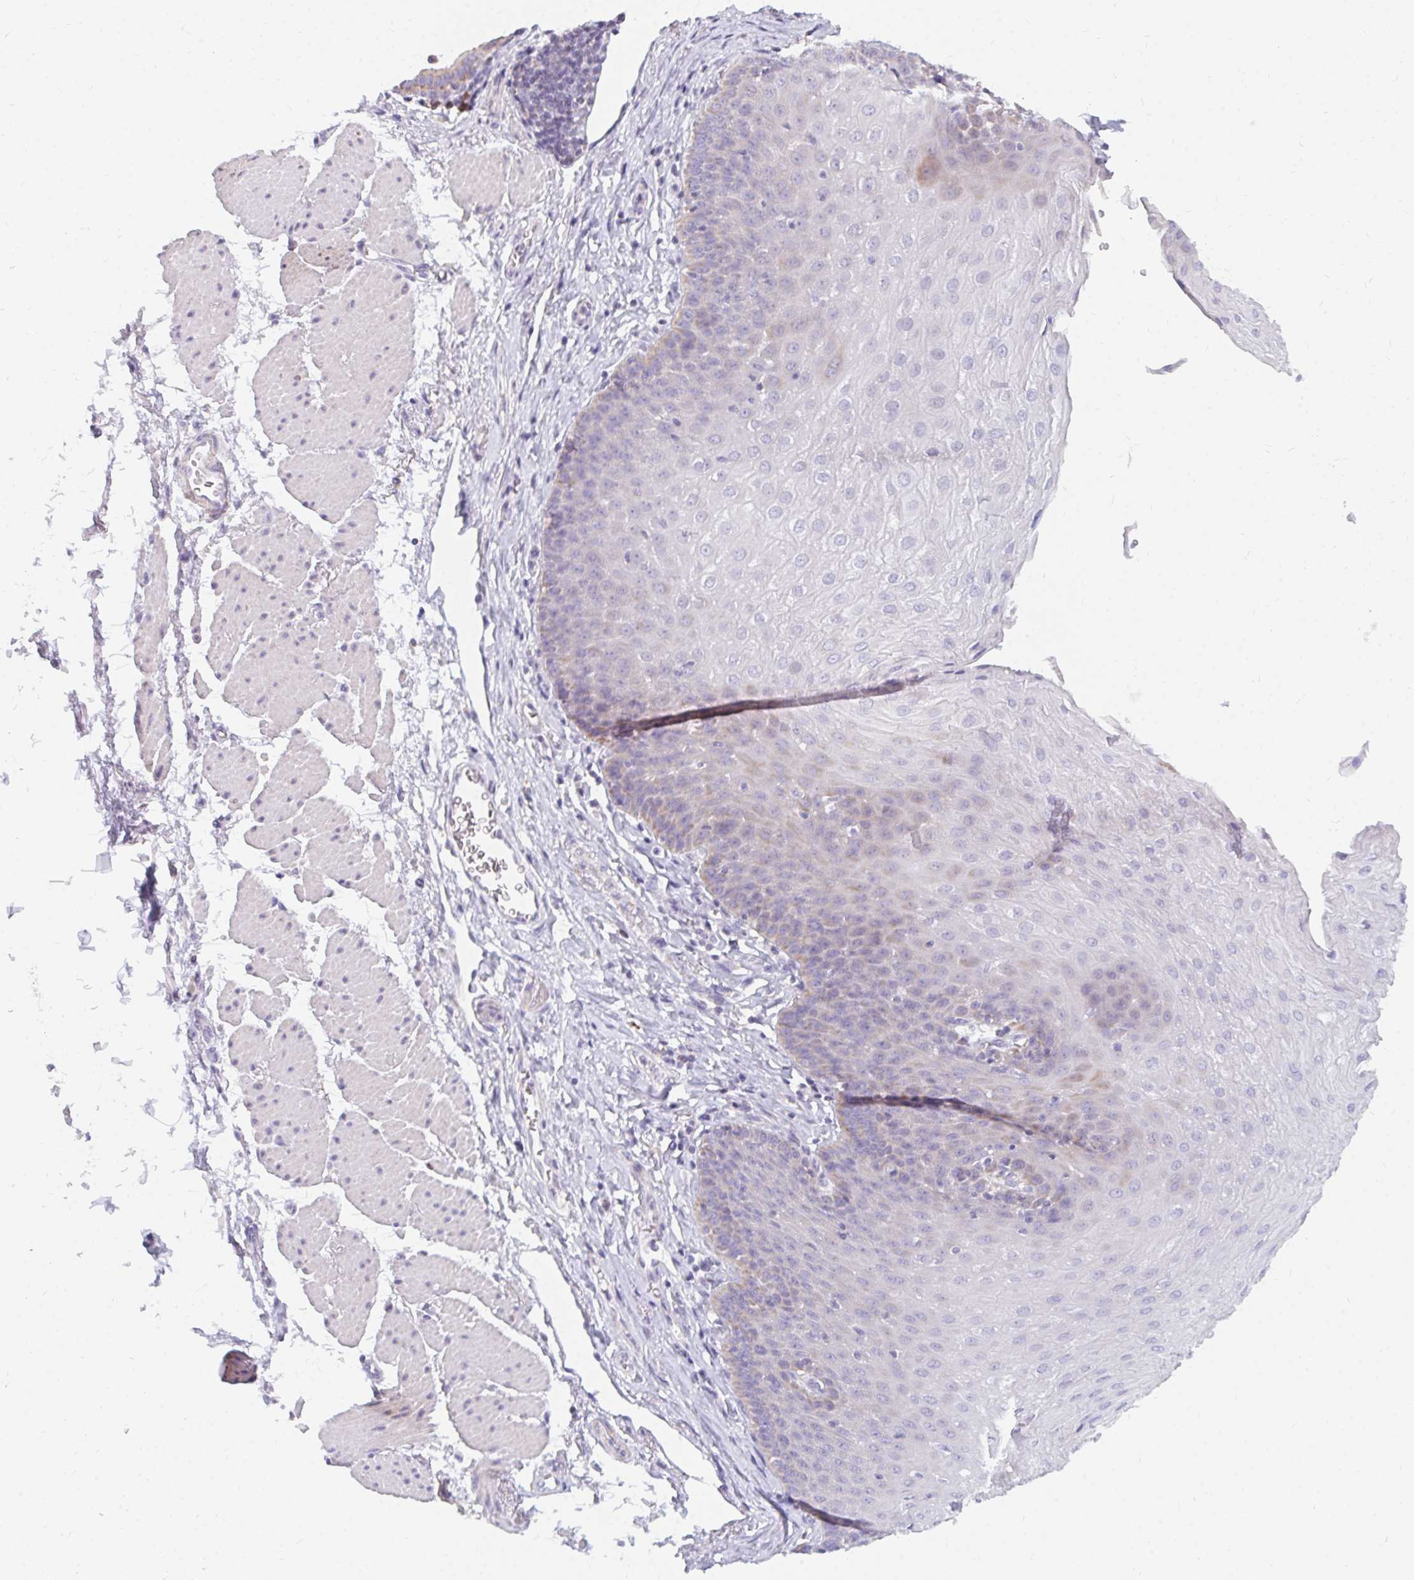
{"staining": {"intensity": "weak", "quantity": "<25%", "location": "cytoplasmic/membranous"}, "tissue": "esophagus", "cell_type": "Squamous epithelial cells", "image_type": "normal", "snomed": [{"axis": "morphology", "description": "Normal tissue, NOS"}, {"axis": "topography", "description": "Esophagus"}], "caption": "This photomicrograph is of unremarkable esophagus stained with IHC to label a protein in brown with the nuclei are counter-stained blue. There is no staining in squamous epithelial cells. (Brightfield microscopy of DAB (3,3'-diaminobenzidine) IHC at high magnification).", "gene": "OR10V1", "patient": {"sex": "female", "age": 81}}